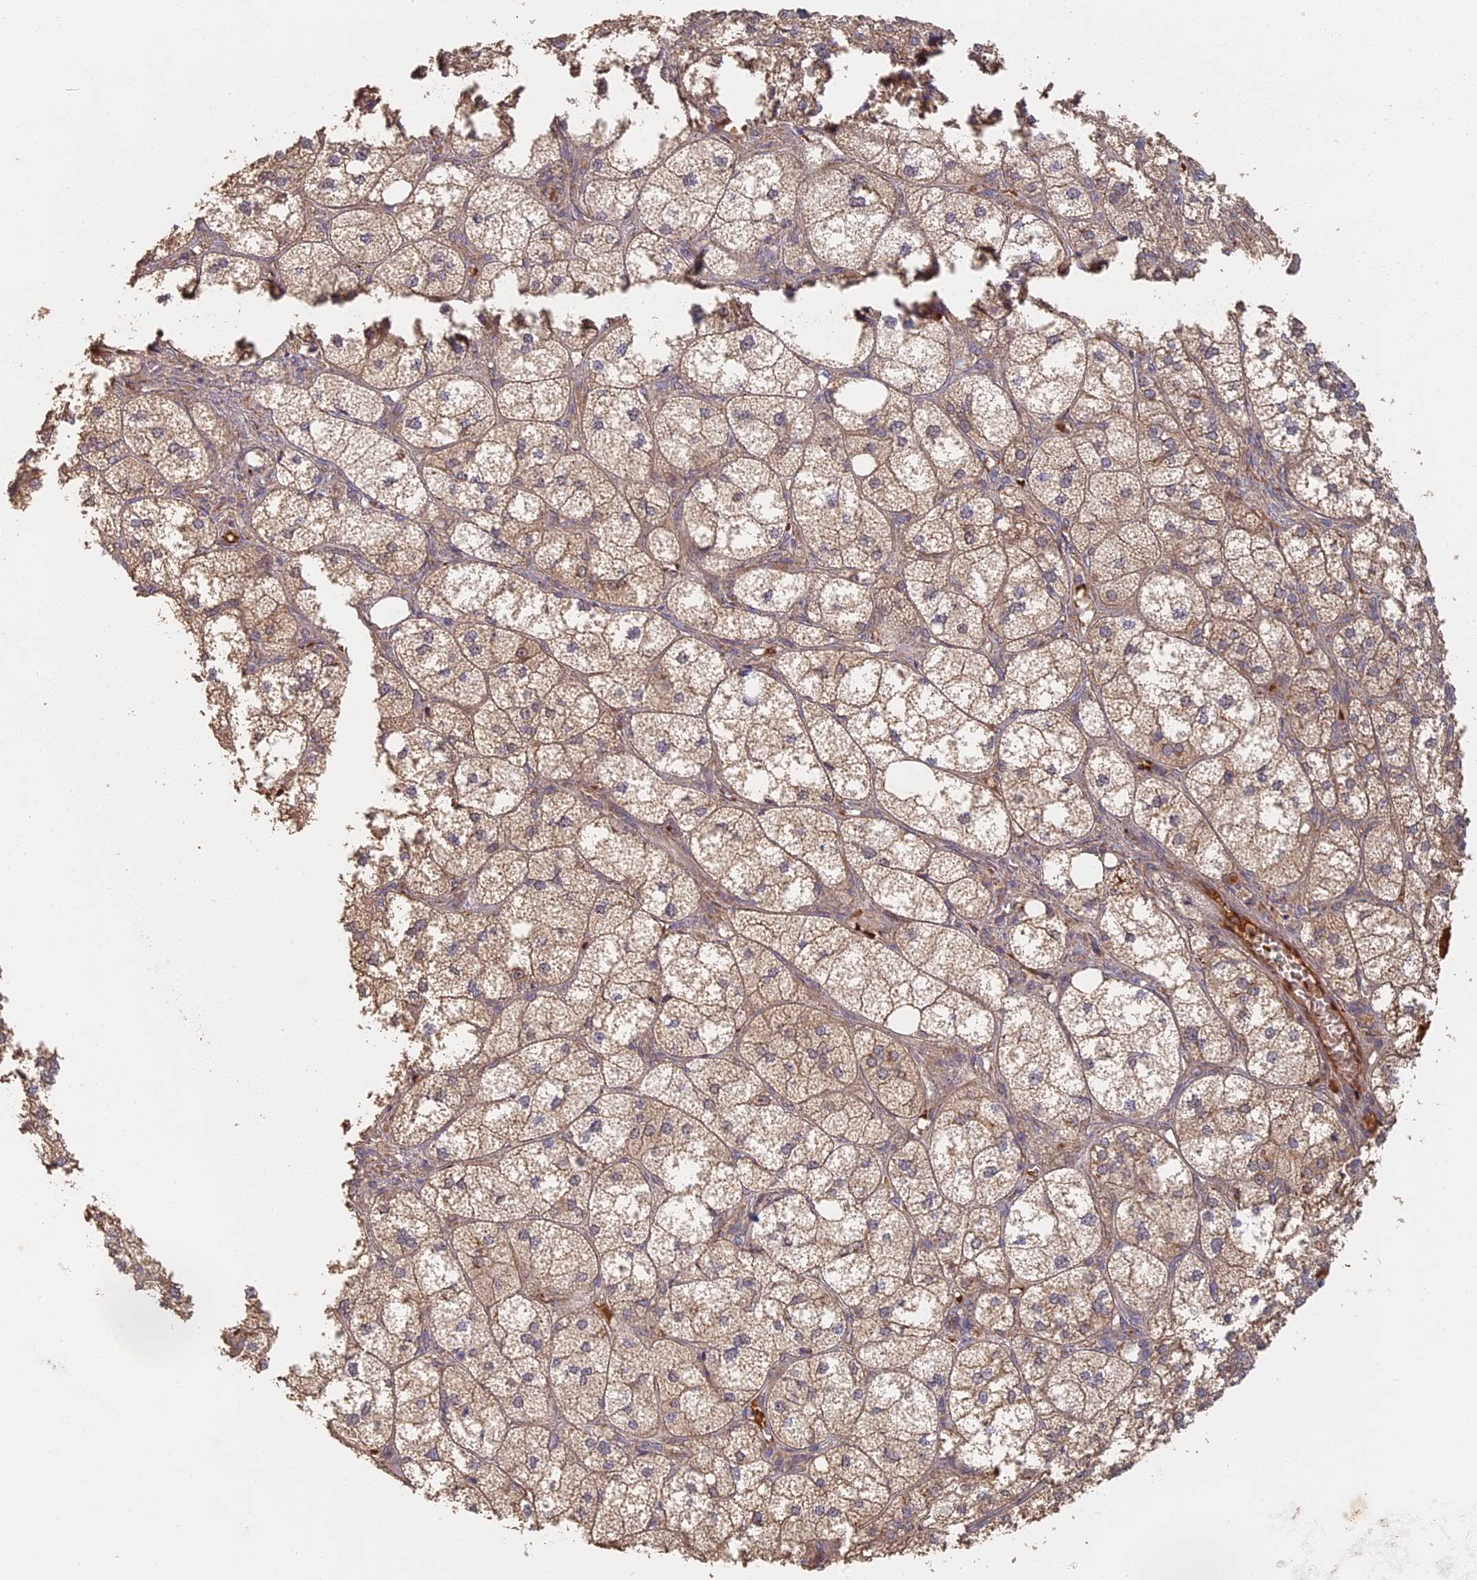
{"staining": {"intensity": "moderate", "quantity": ">75%", "location": "cytoplasmic/membranous"}, "tissue": "adrenal gland", "cell_type": "Glandular cells", "image_type": "normal", "snomed": [{"axis": "morphology", "description": "Normal tissue, NOS"}, {"axis": "topography", "description": "Adrenal gland"}], "caption": "IHC micrograph of normal adrenal gland stained for a protein (brown), which displays medium levels of moderate cytoplasmic/membranous expression in approximately >75% of glandular cells.", "gene": "STX16", "patient": {"sex": "female", "age": 61}}